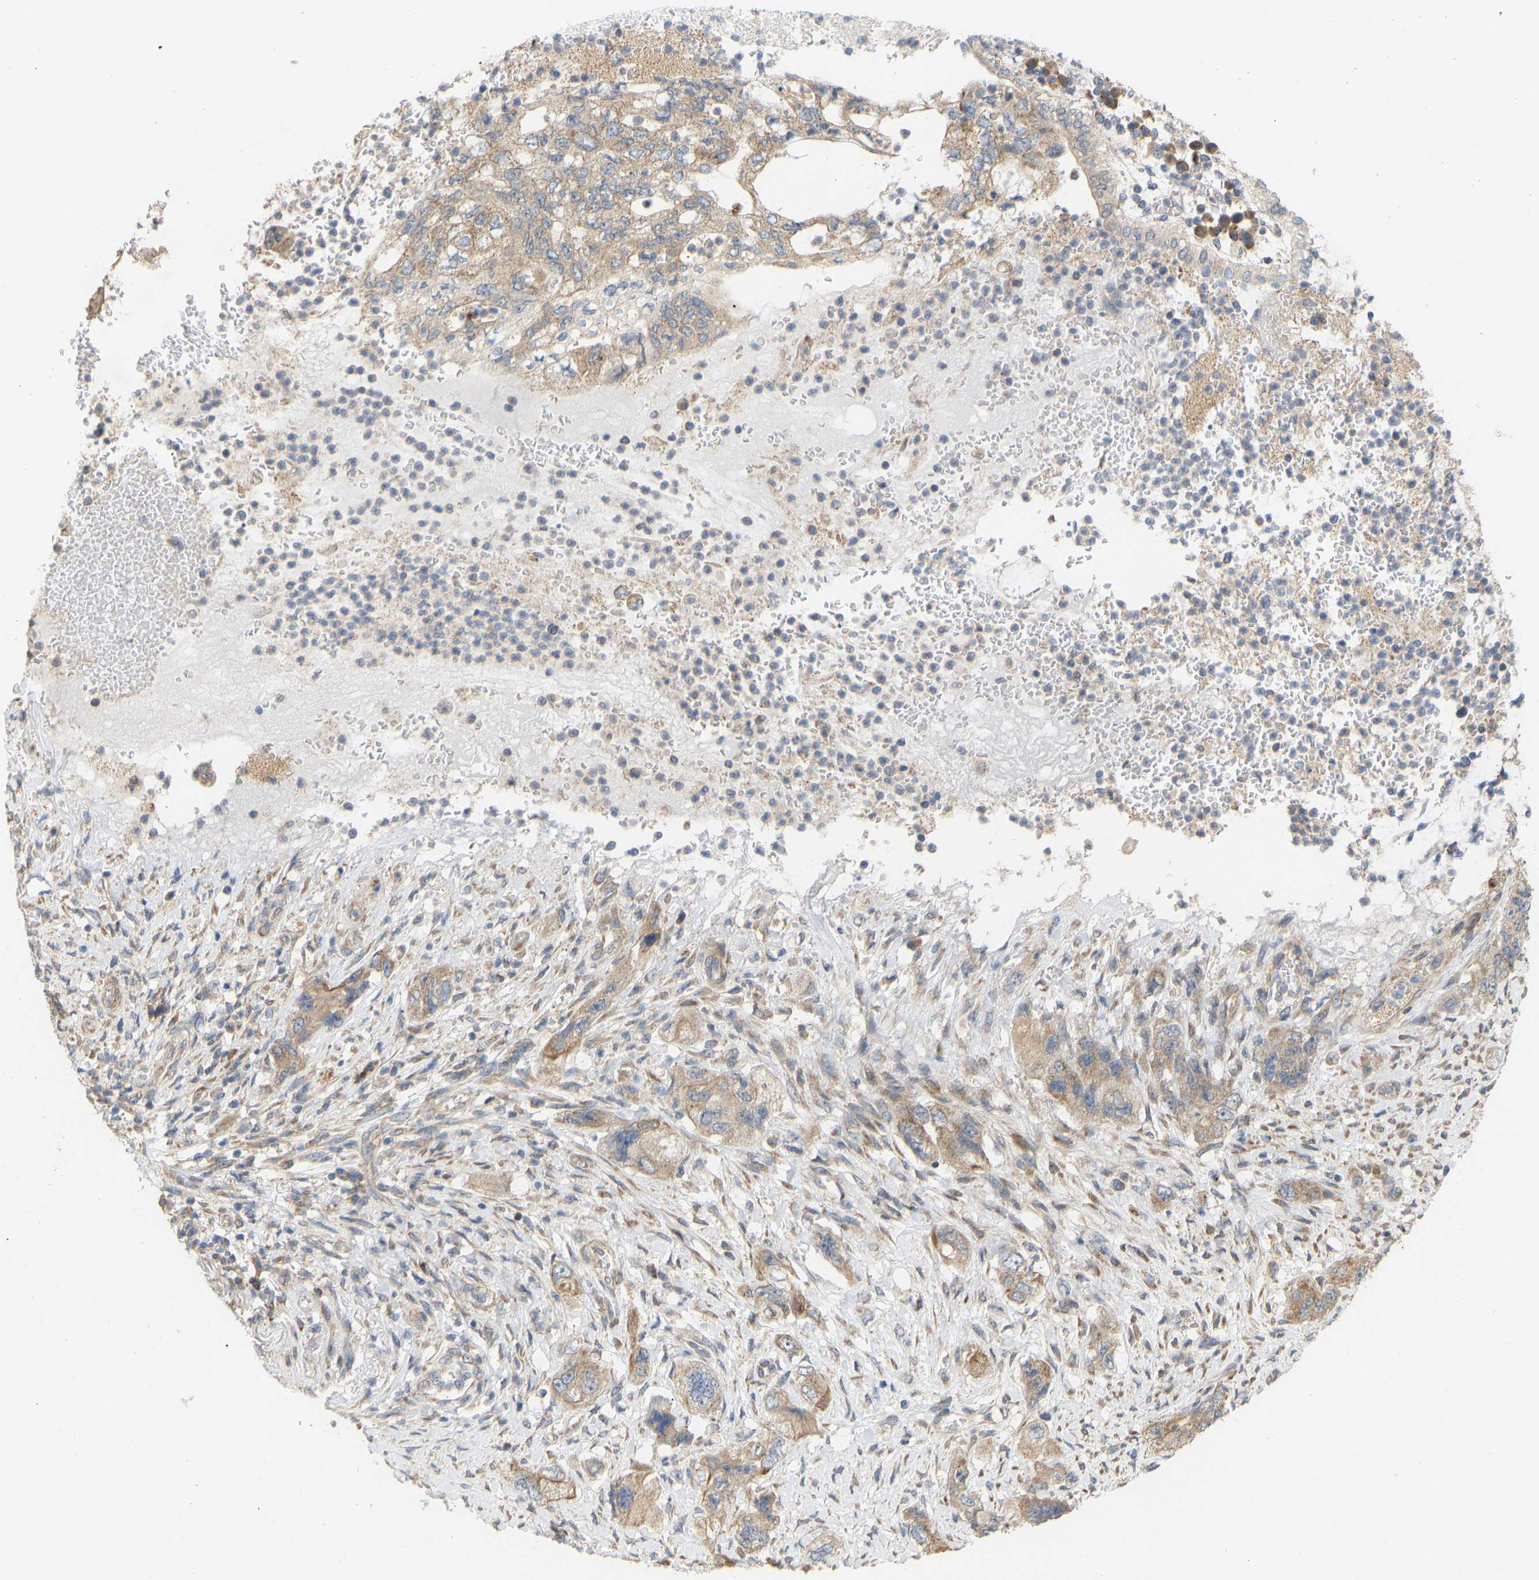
{"staining": {"intensity": "weak", "quantity": ">75%", "location": "cytoplasmic/membranous"}, "tissue": "pancreatic cancer", "cell_type": "Tumor cells", "image_type": "cancer", "snomed": [{"axis": "morphology", "description": "Adenocarcinoma, NOS"}, {"axis": "topography", "description": "Pancreas"}], "caption": "Immunohistochemistry photomicrograph of neoplastic tissue: human adenocarcinoma (pancreatic) stained using immunohistochemistry reveals low levels of weak protein expression localized specifically in the cytoplasmic/membranous of tumor cells, appearing as a cytoplasmic/membranous brown color.", "gene": "HACD2", "patient": {"sex": "female", "age": 73}}